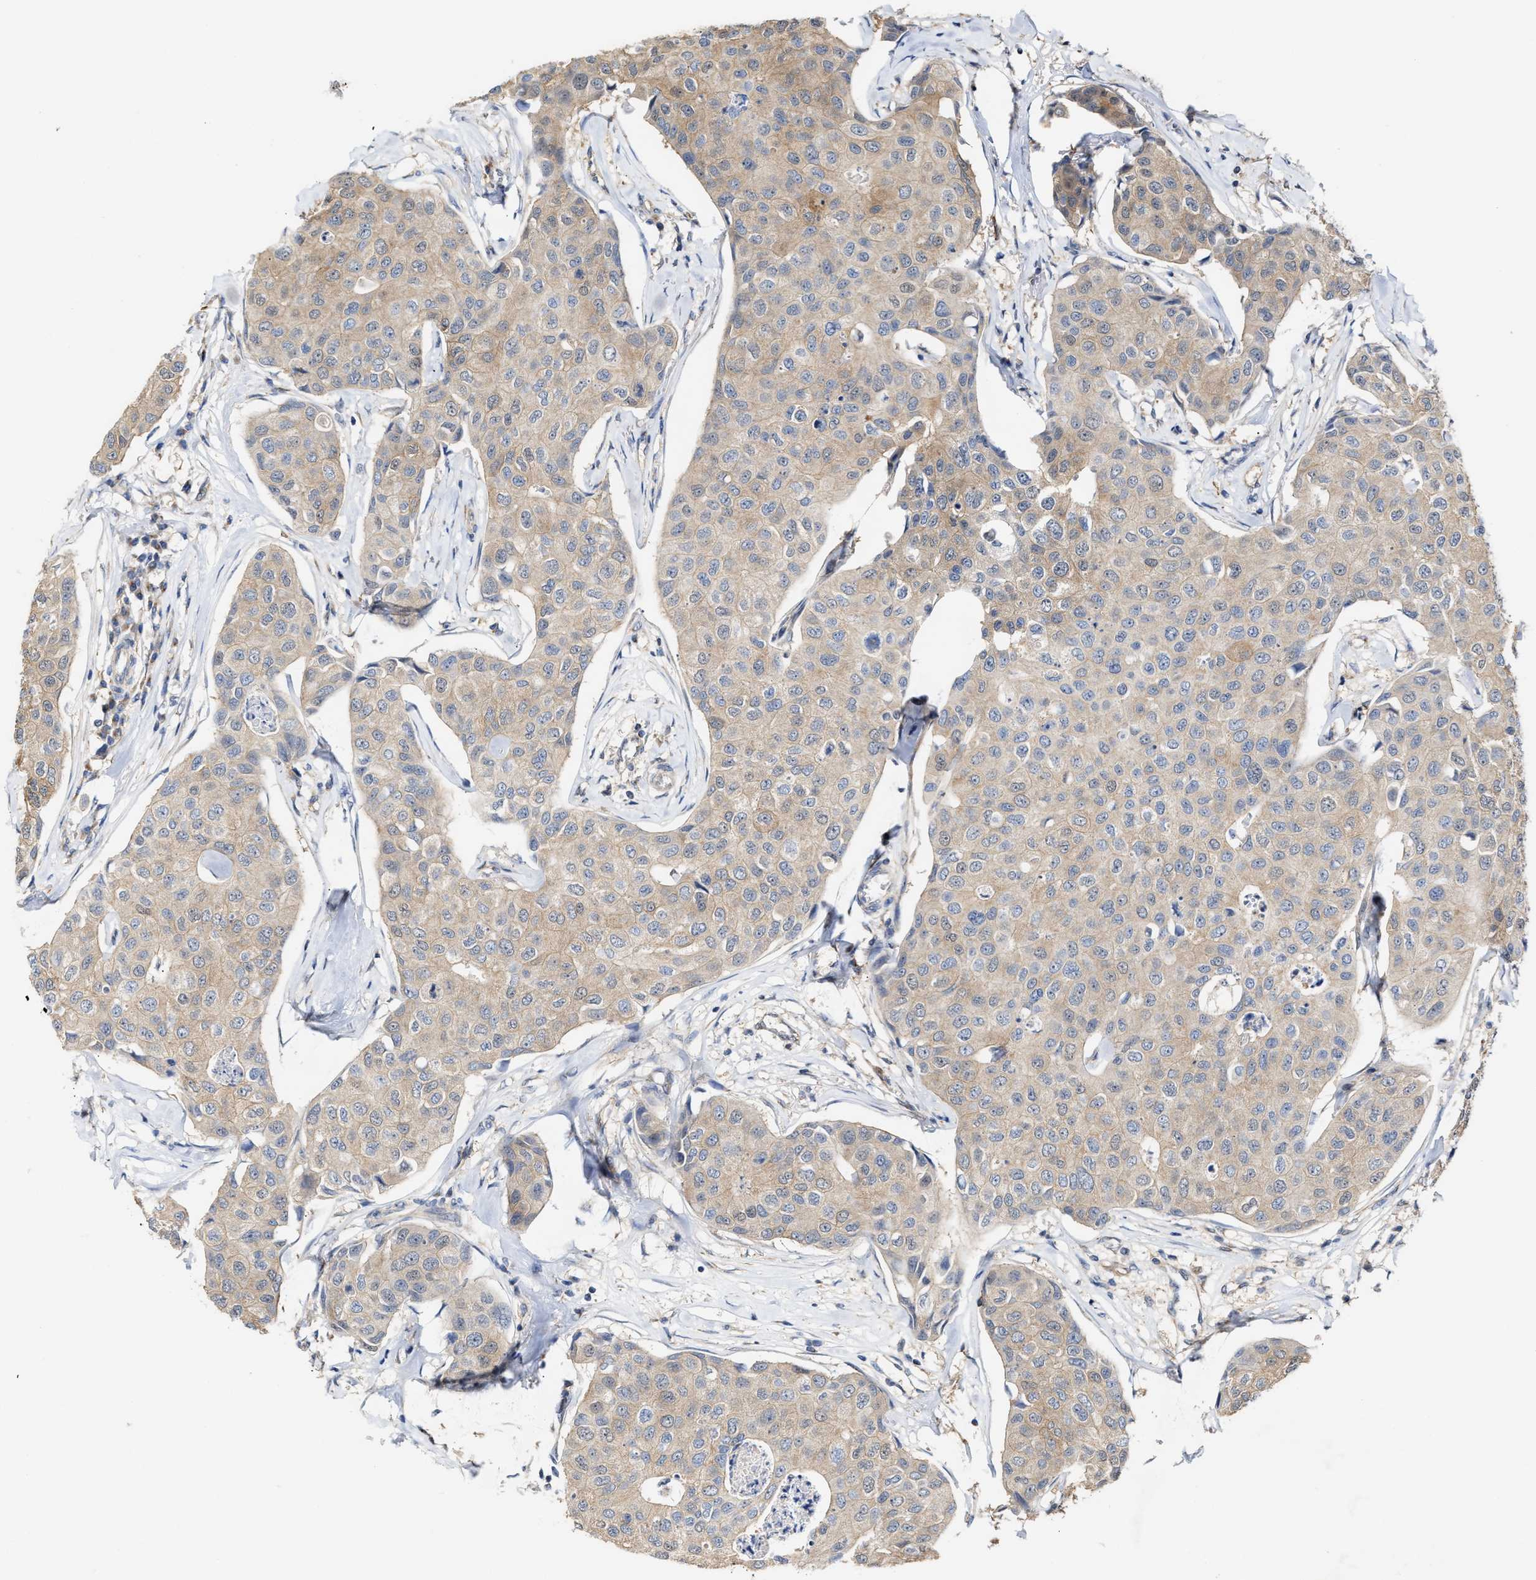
{"staining": {"intensity": "weak", "quantity": "25%-75%", "location": "cytoplasmic/membranous"}, "tissue": "breast cancer", "cell_type": "Tumor cells", "image_type": "cancer", "snomed": [{"axis": "morphology", "description": "Duct carcinoma"}, {"axis": "topography", "description": "Breast"}], "caption": "Approximately 25%-75% of tumor cells in human intraductal carcinoma (breast) reveal weak cytoplasmic/membranous protein expression as visualized by brown immunohistochemical staining.", "gene": "BBLN", "patient": {"sex": "female", "age": 80}}